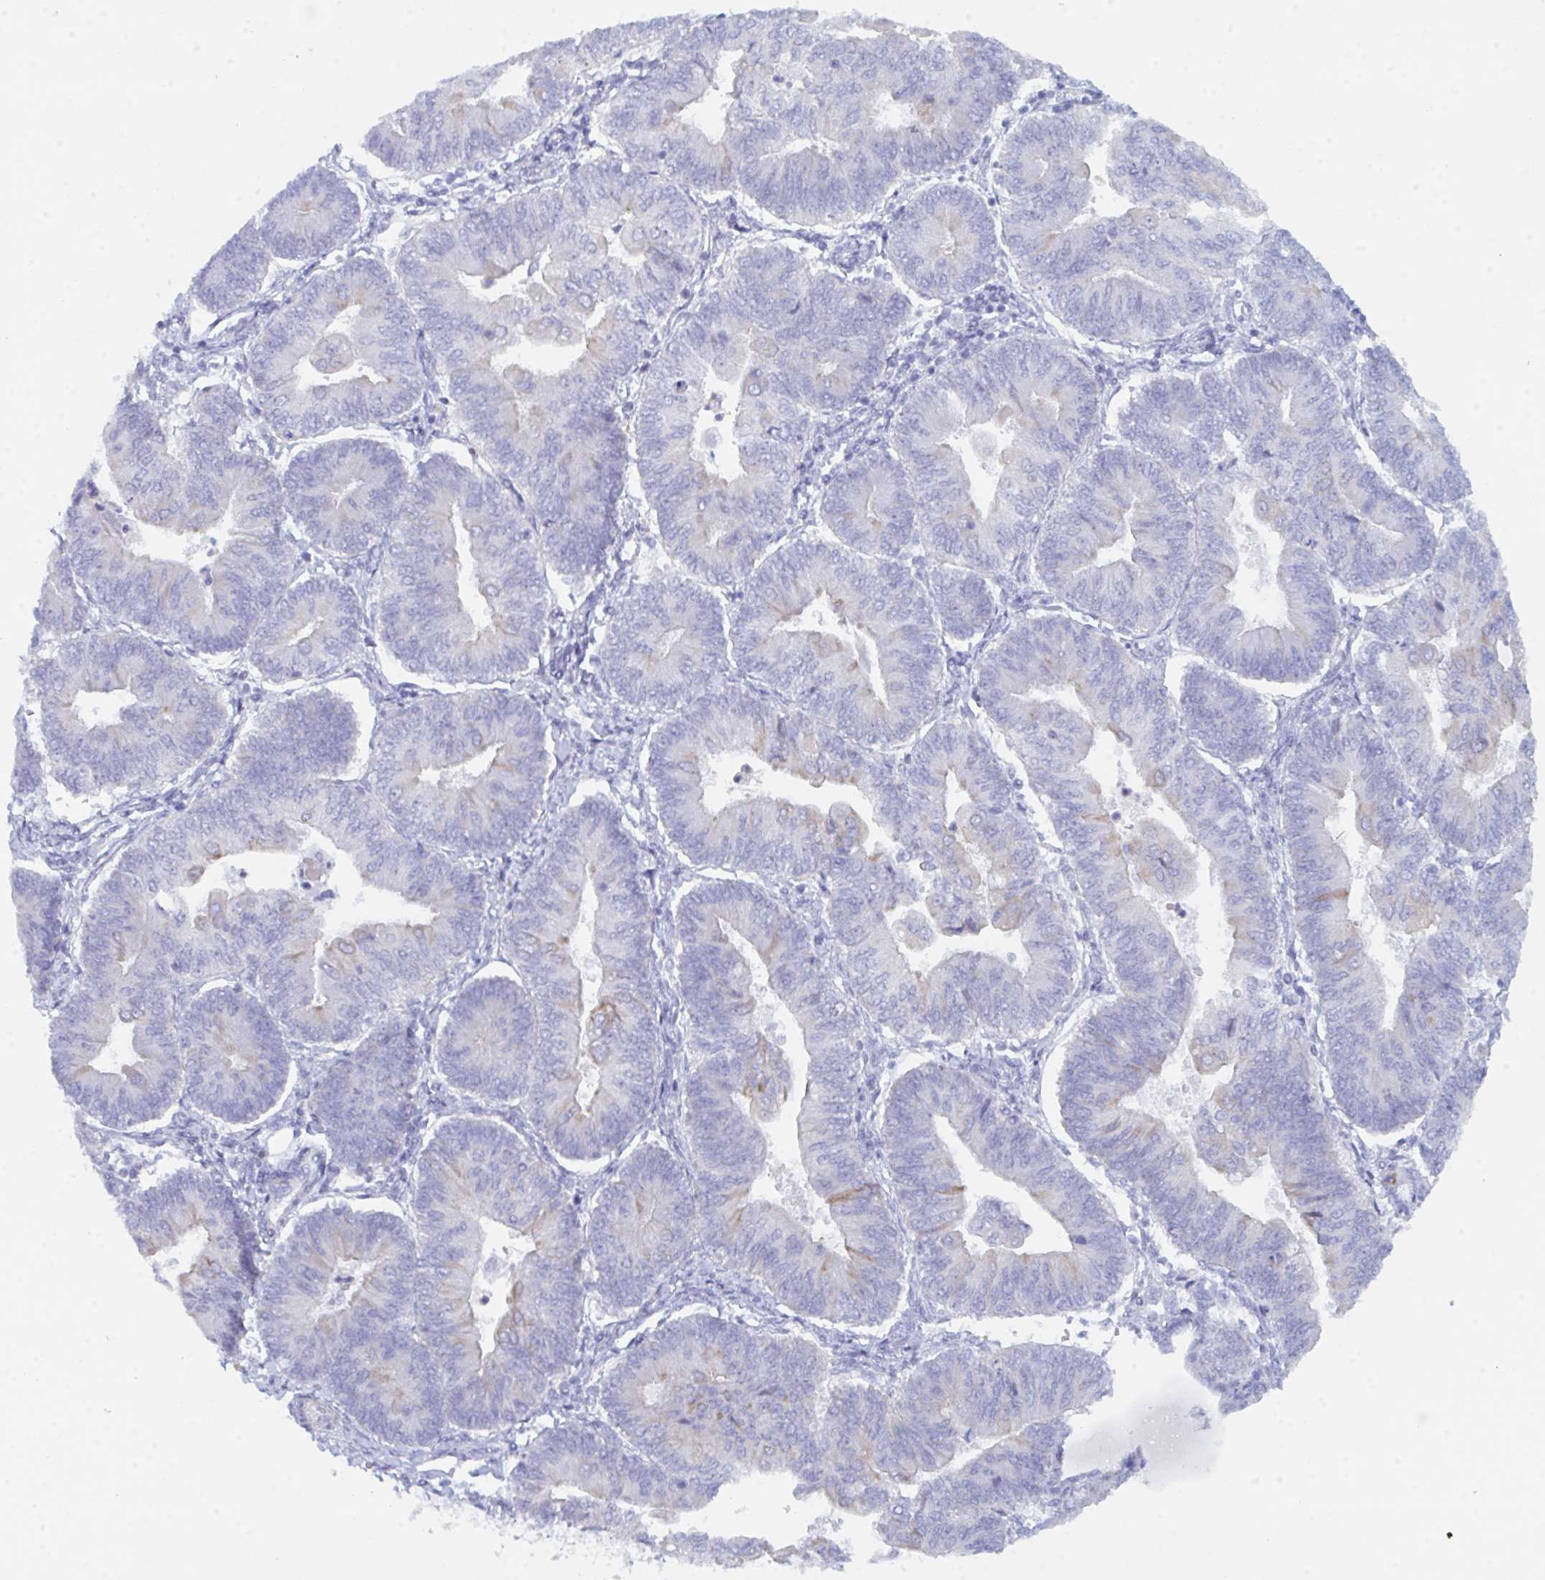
{"staining": {"intensity": "negative", "quantity": "none", "location": "none"}, "tissue": "endometrial cancer", "cell_type": "Tumor cells", "image_type": "cancer", "snomed": [{"axis": "morphology", "description": "Adenocarcinoma, NOS"}, {"axis": "topography", "description": "Endometrium"}], "caption": "Immunohistochemistry of endometrial cancer displays no expression in tumor cells. Brightfield microscopy of IHC stained with DAB (3,3'-diaminobenzidine) (brown) and hematoxylin (blue), captured at high magnification.", "gene": "CEP170B", "patient": {"sex": "female", "age": 65}}